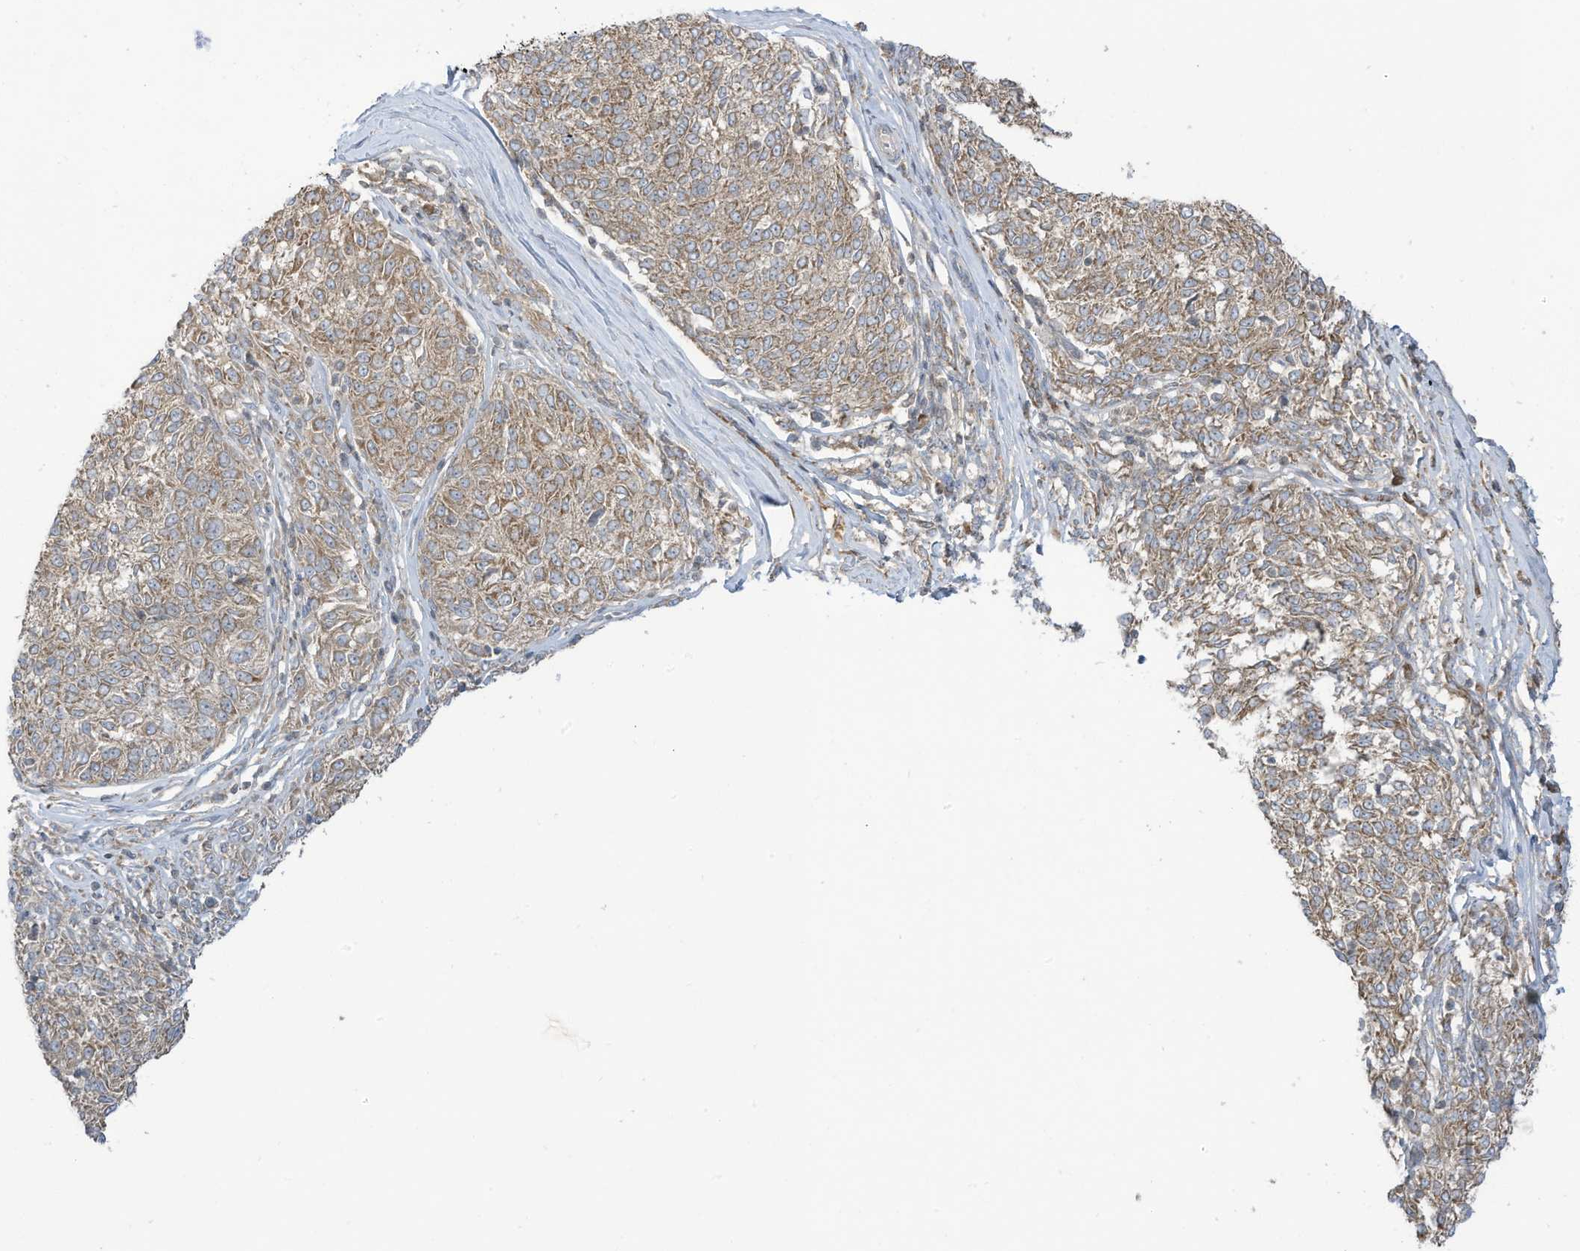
{"staining": {"intensity": "moderate", "quantity": ">75%", "location": "cytoplasmic/membranous"}, "tissue": "melanoma", "cell_type": "Tumor cells", "image_type": "cancer", "snomed": [{"axis": "morphology", "description": "Malignant melanoma, NOS"}, {"axis": "topography", "description": "Skin"}], "caption": "Immunohistochemistry micrograph of neoplastic tissue: malignant melanoma stained using immunohistochemistry (IHC) demonstrates medium levels of moderate protein expression localized specifically in the cytoplasmic/membranous of tumor cells, appearing as a cytoplasmic/membranous brown color.", "gene": "CGAS", "patient": {"sex": "female", "age": 72}}